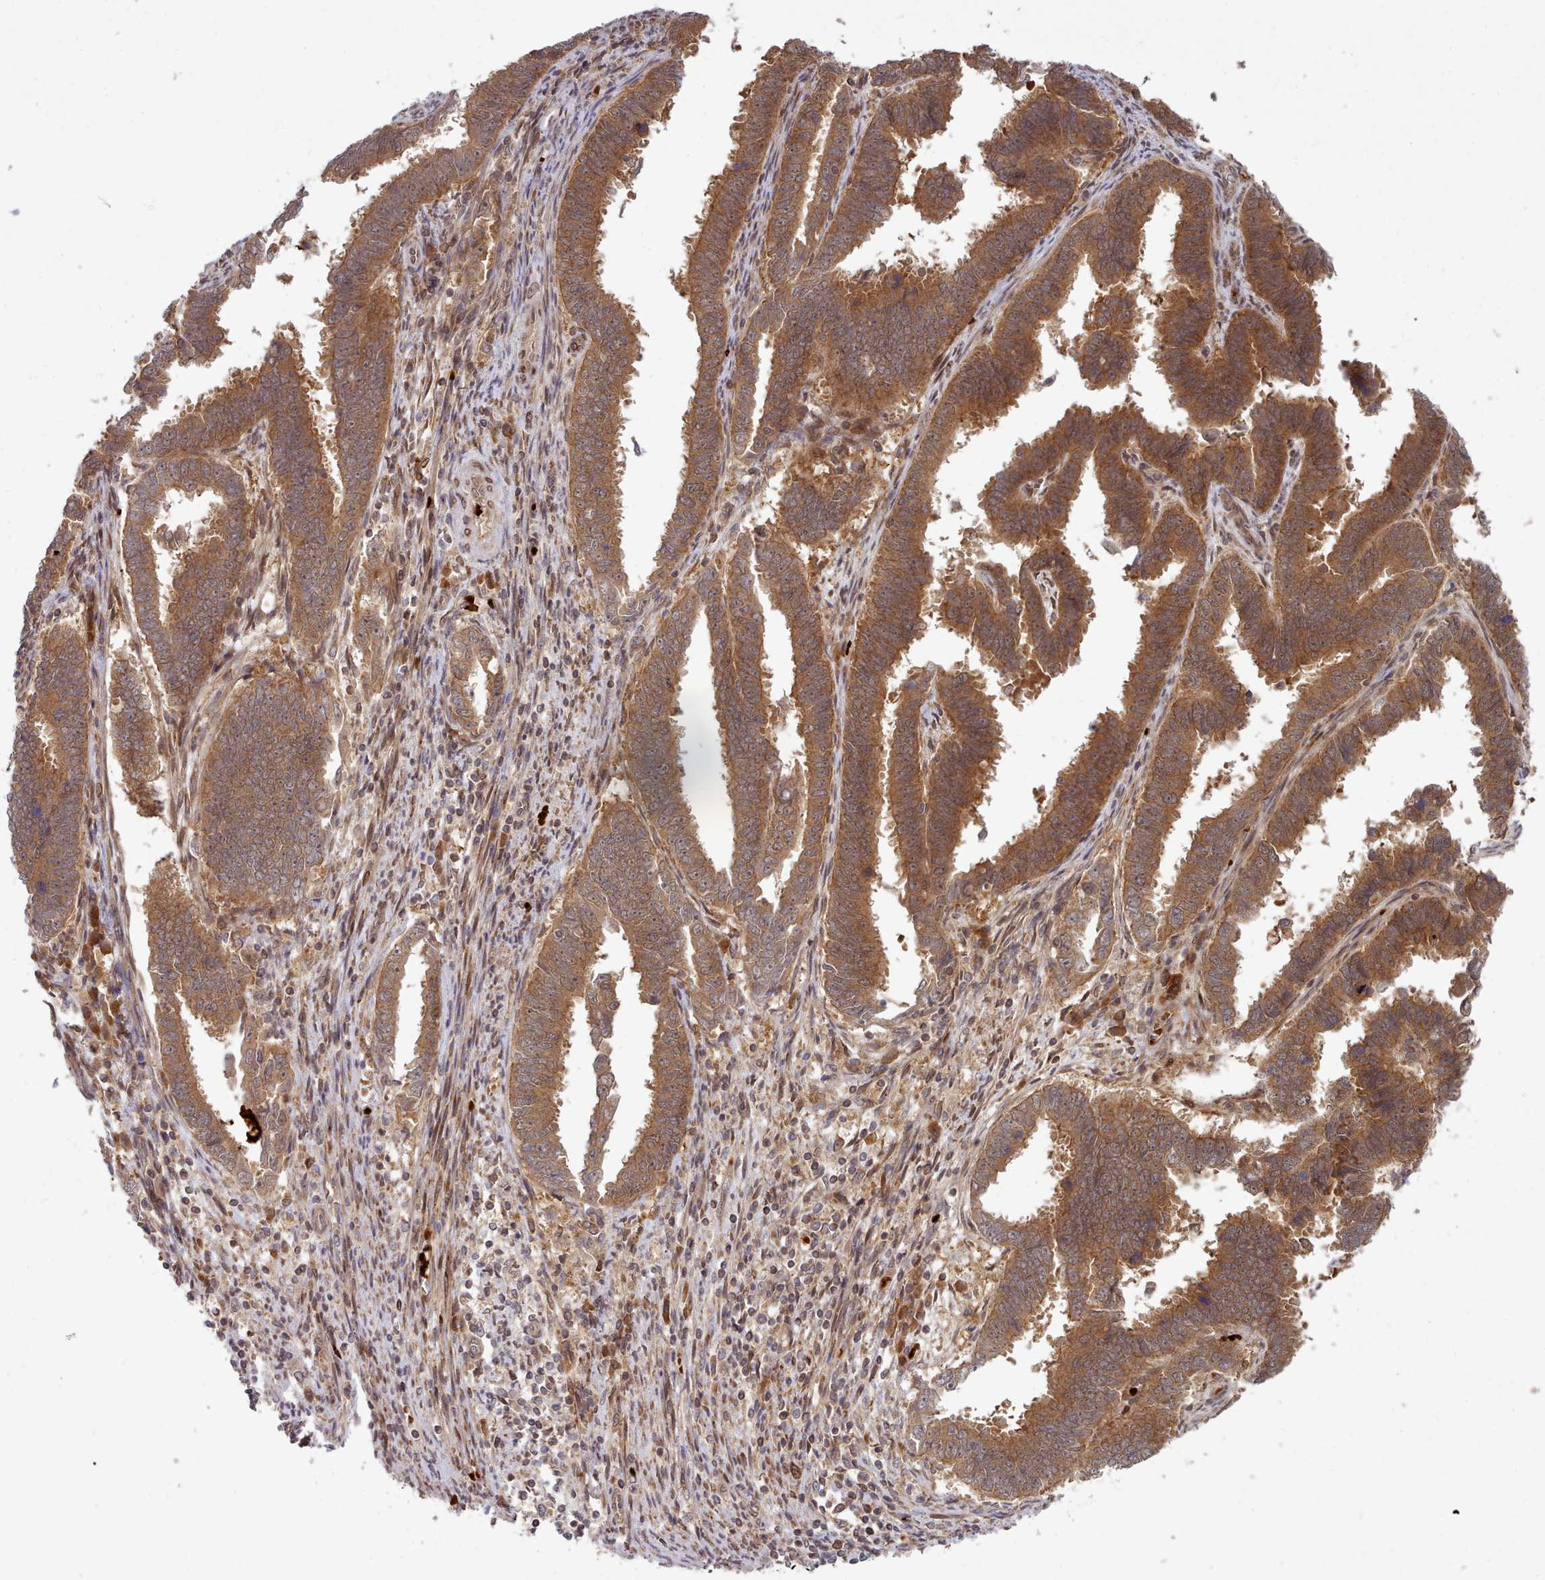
{"staining": {"intensity": "moderate", "quantity": ">75%", "location": "cytoplasmic/membranous"}, "tissue": "endometrial cancer", "cell_type": "Tumor cells", "image_type": "cancer", "snomed": [{"axis": "morphology", "description": "Adenocarcinoma, NOS"}, {"axis": "topography", "description": "Endometrium"}], "caption": "An image showing moderate cytoplasmic/membranous staining in about >75% of tumor cells in endometrial adenocarcinoma, as visualized by brown immunohistochemical staining.", "gene": "UBE2G1", "patient": {"sex": "female", "age": 75}}